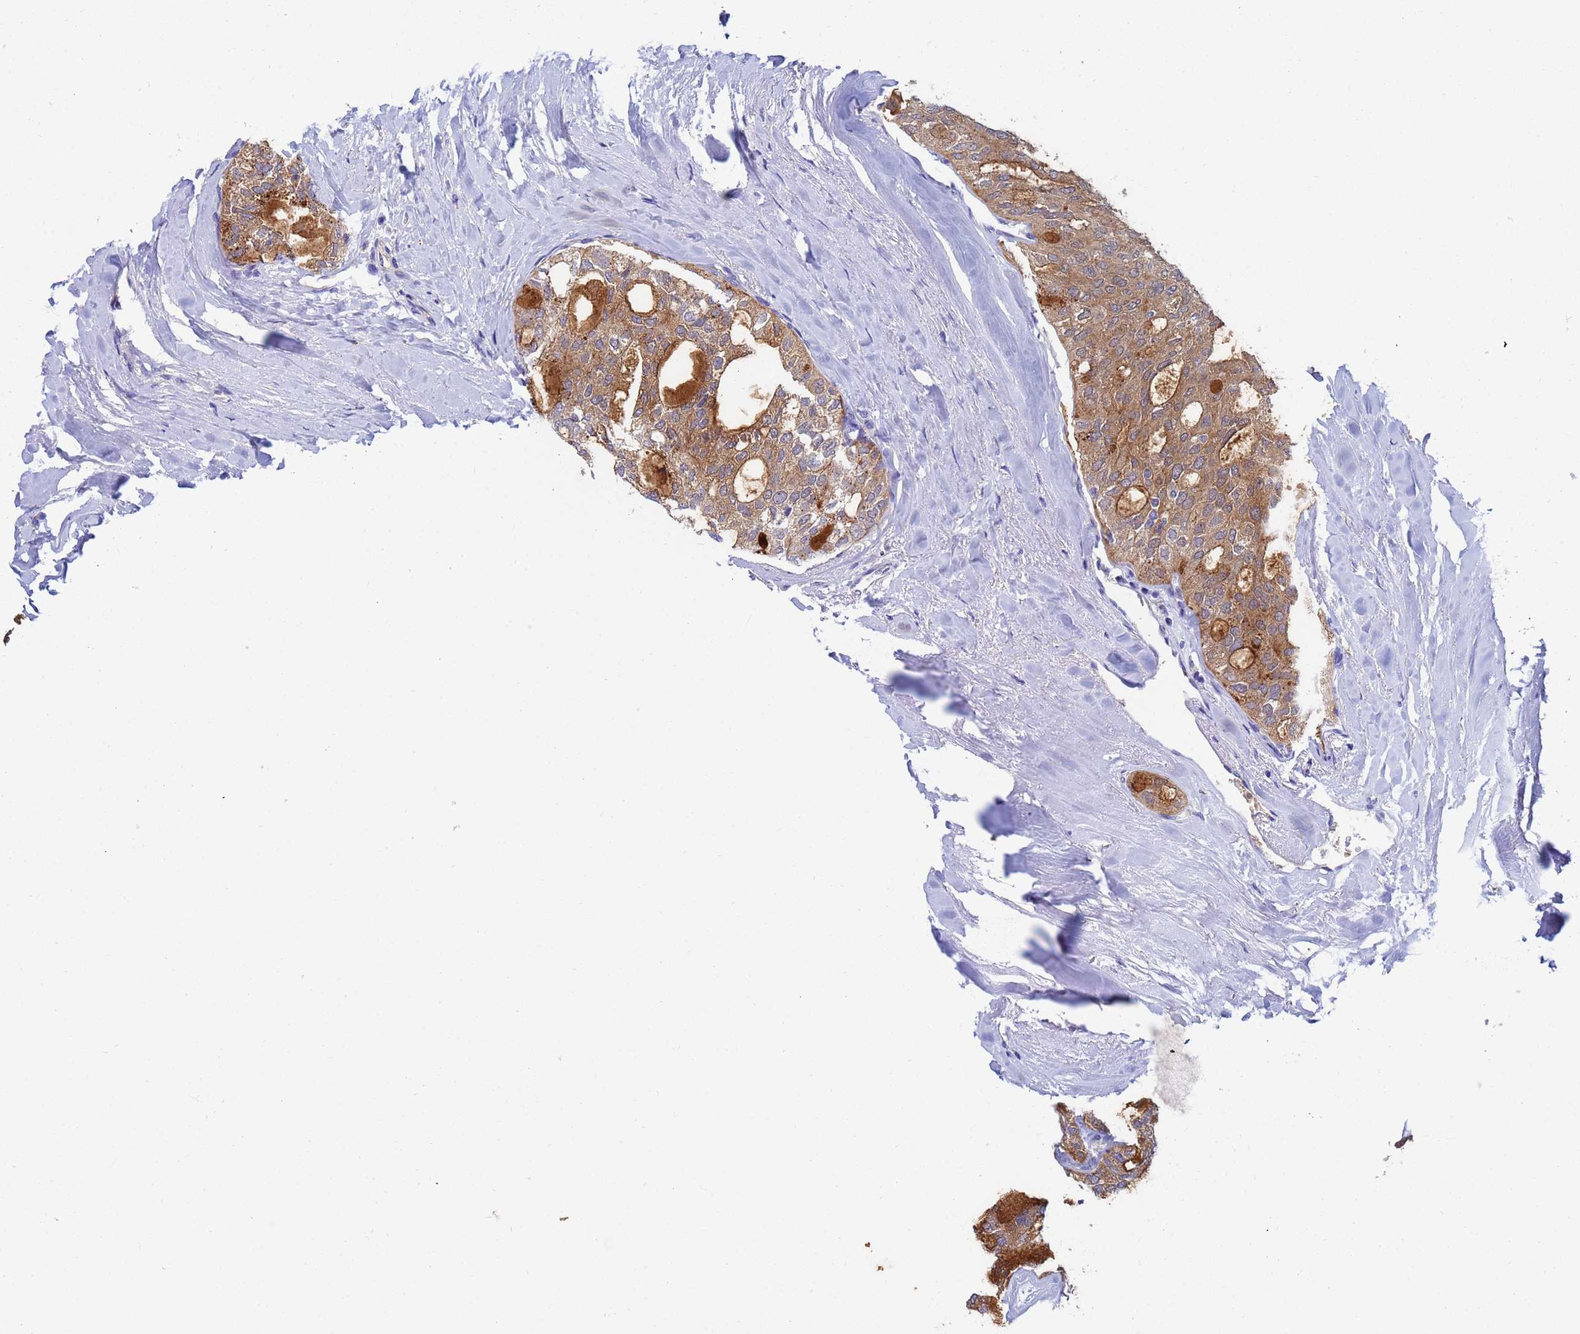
{"staining": {"intensity": "moderate", "quantity": ">75%", "location": "cytoplasmic/membranous"}, "tissue": "thyroid cancer", "cell_type": "Tumor cells", "image_type": "cancer", "snomed": [{"axis": "morphology", "description": "Follicular adenoma carcinoma, NOS"}, {"axis": "topography", "description": "Thyroid gland"}], "caption": "An IHC image of neoplastic tissue is shown. Protein staining in brown shows moderate cytoplasmic/membranous positivity in thyroid cancer within tumor cells. (IHC, brightfield microscopy, high magnification).", "gene": "TTLL11", "patient": {"sex": "male", "age": 75}}